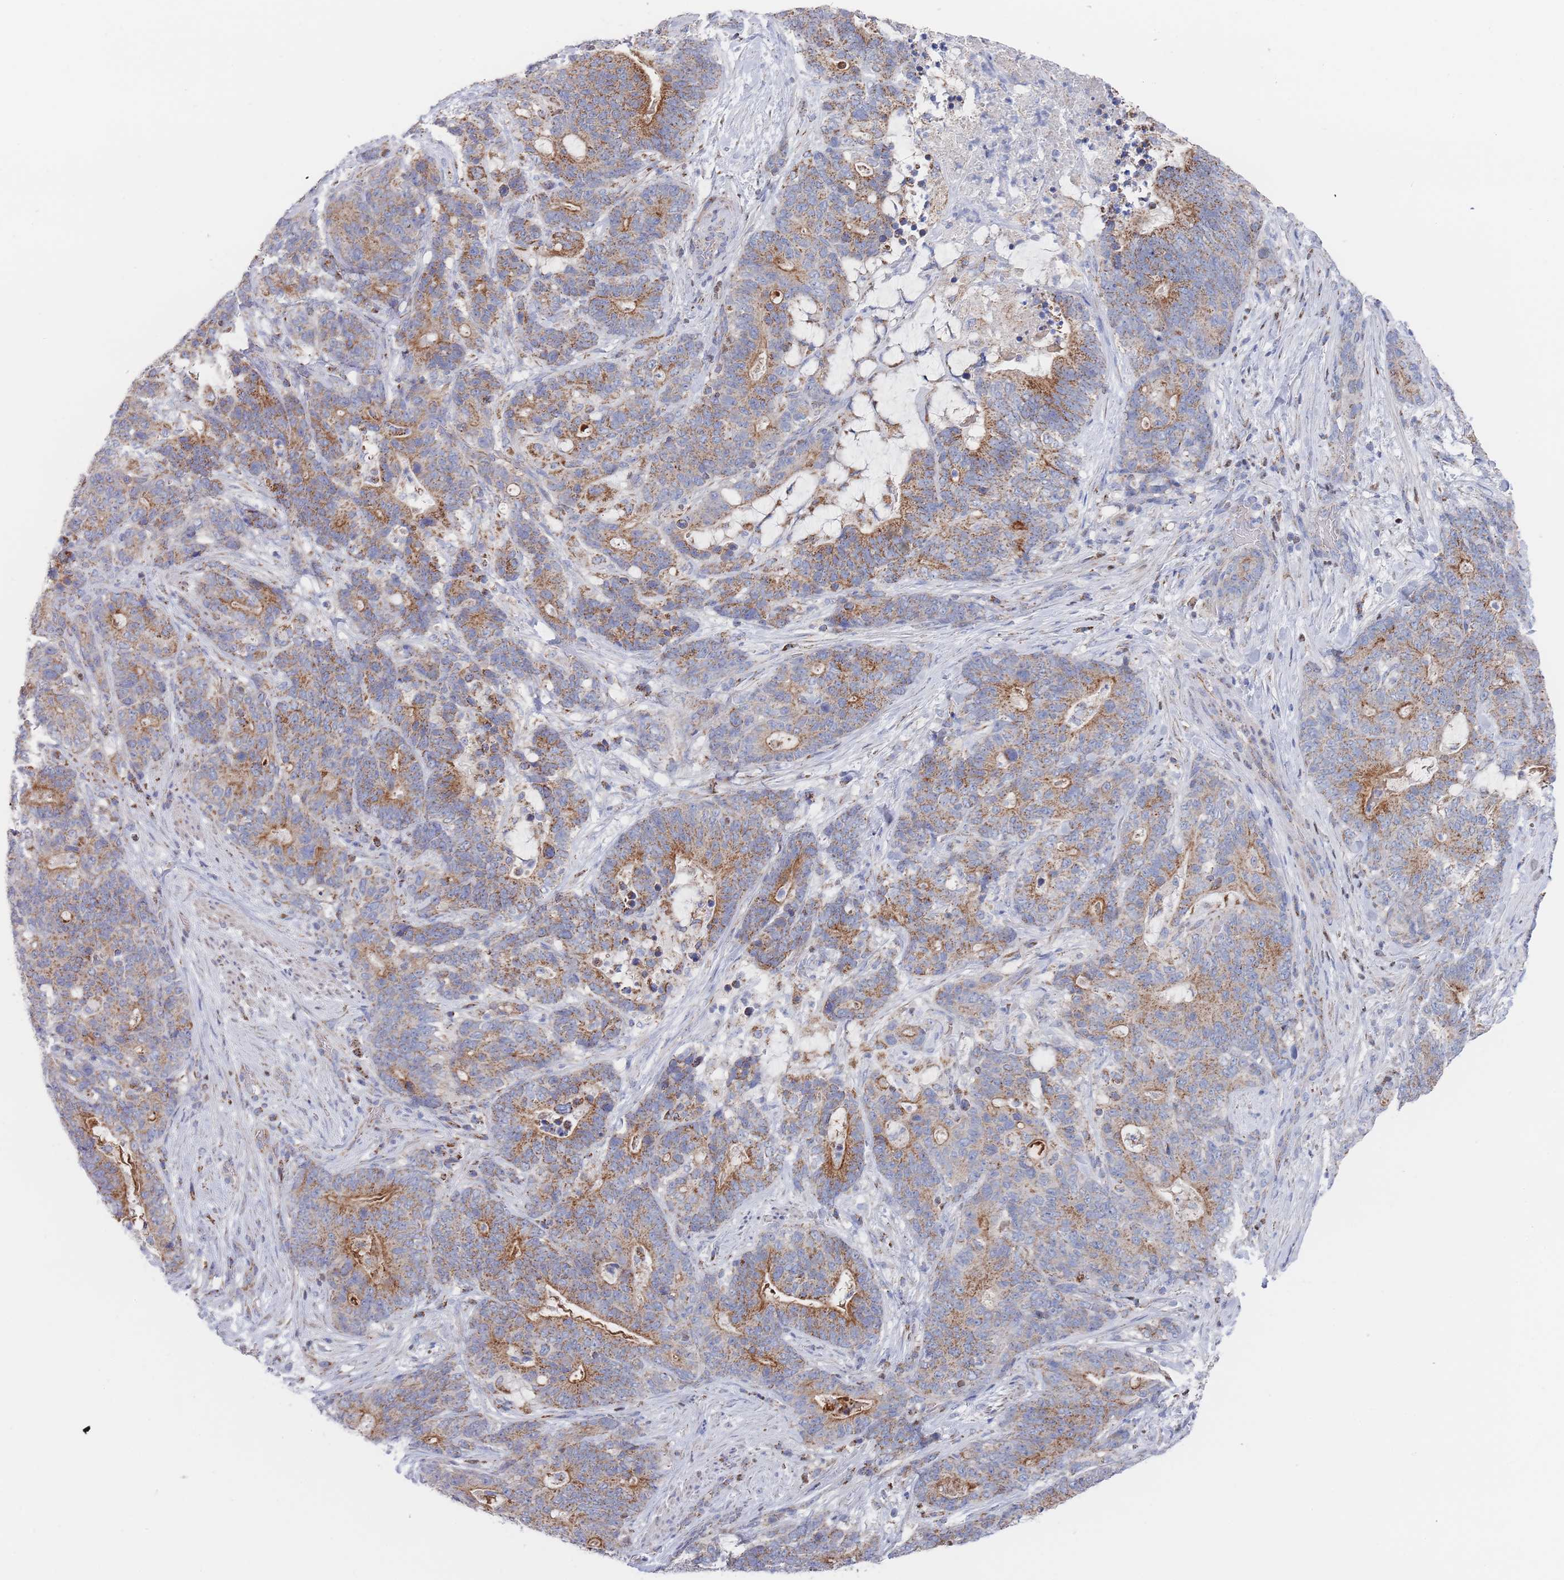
{"staining": {"intensity": "moderate", "quantity": ">75%", "location": "cytoplasmic/membranous"}, "tissue": "stomach cancer", "cell_type": "Tumor cells", "image_type": "cancer", "snomed": [{"axis": "morphology", "description": "Normal tissue, NOS"}, {"axis": "morphology", "description": "Adenocarcinoma, NOS"}, {"axis": "topography", "description": "Stomach"}], "caption": "Protein analysis of adenocarcinoma (stomach) tissue reveals moderate cytoplasmic/membranous staining in approximately >75% of tumor cells.", "gene": "IKZF4", "patient": {"sex": "female", "age": 64}}